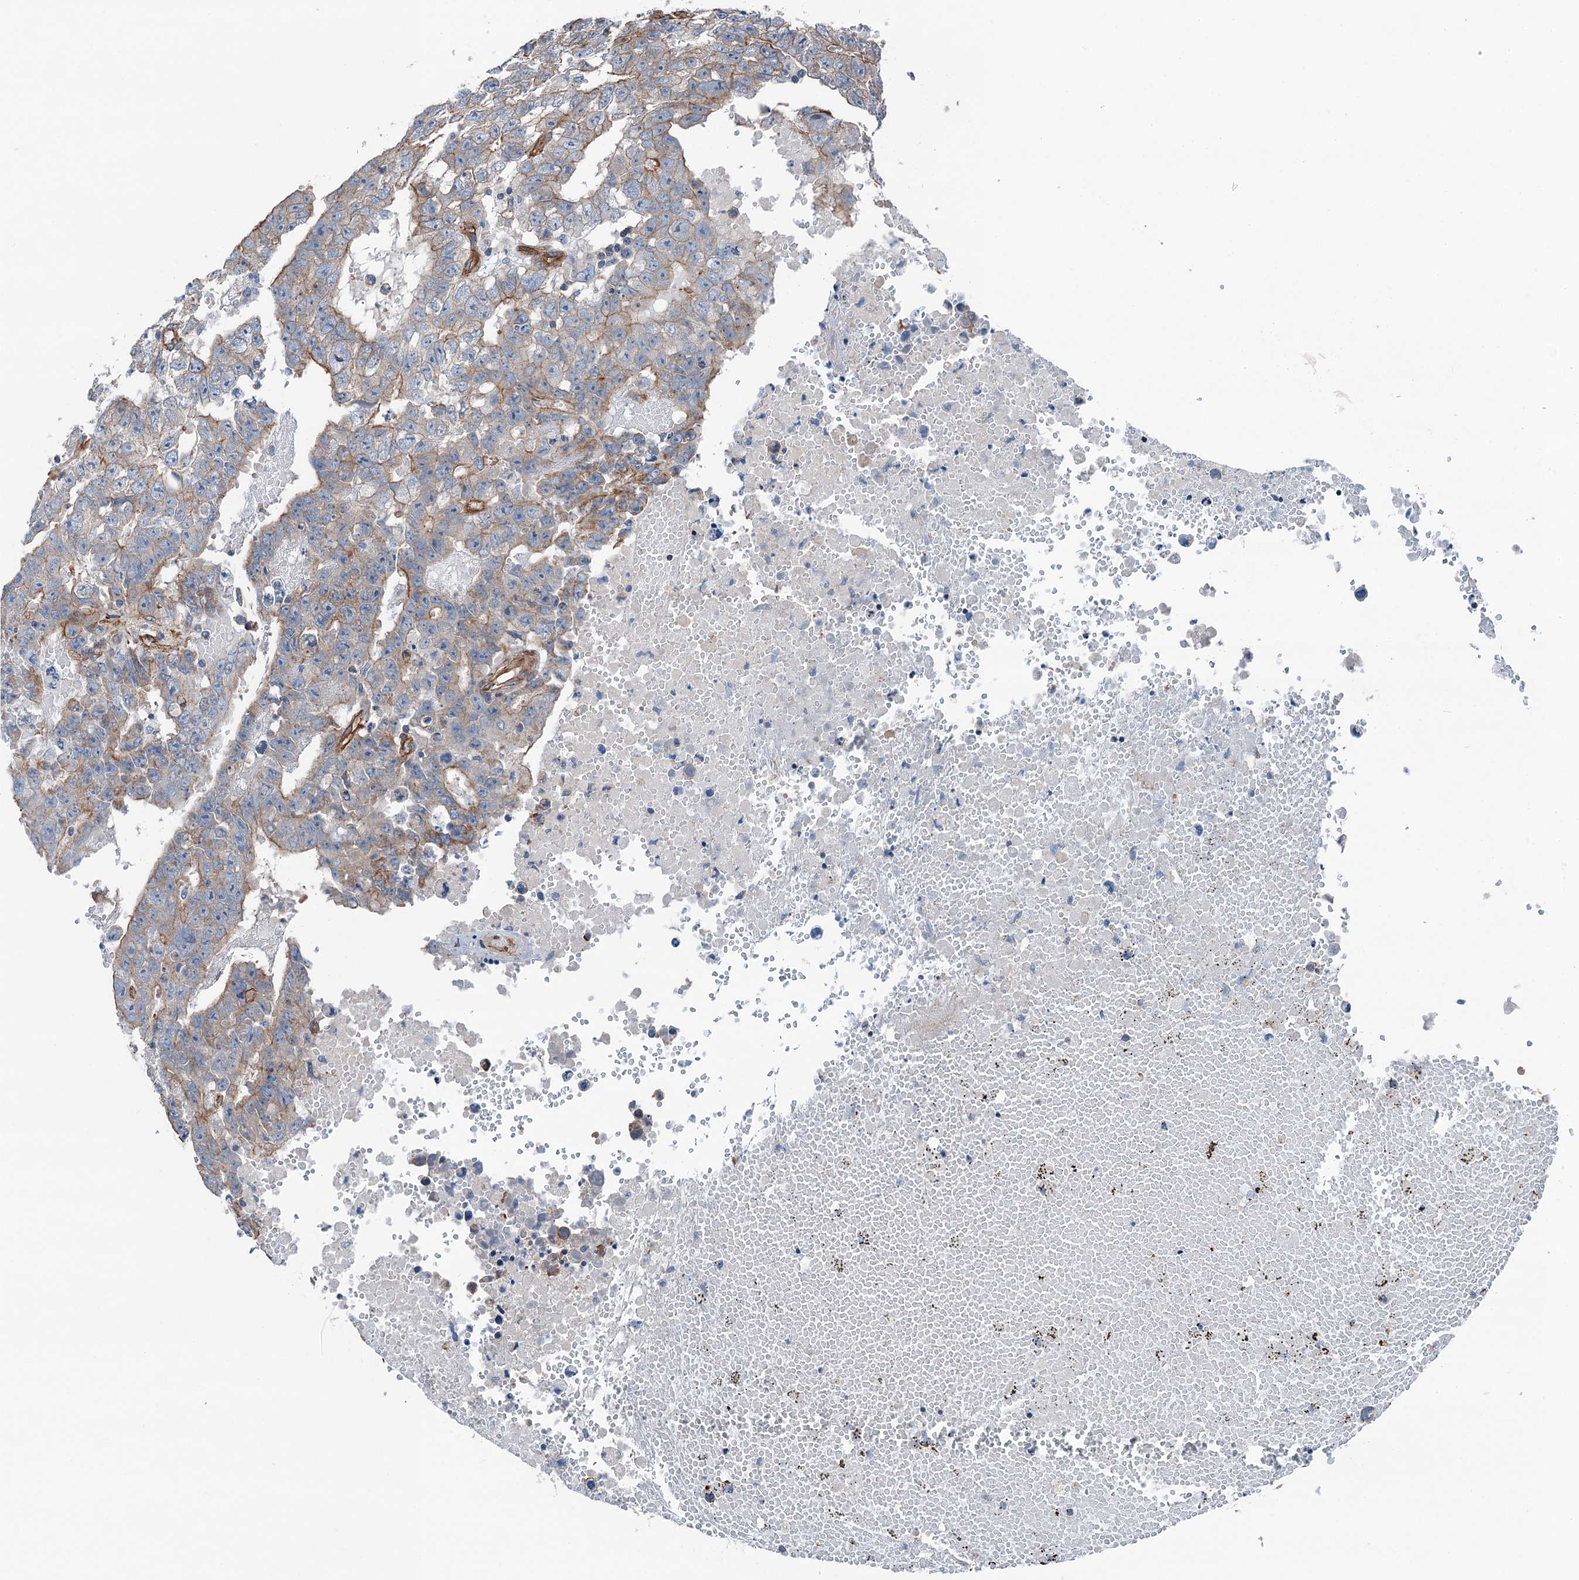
{"staining": {"intensity": "moderate", "quantity": "25%-75%", "location": "cytoplasmic/membranous"}, "tissue": "testis cancer", "cell_type": "Tumor cells", "image_type": "cancer", "snomed": [{"axis": "morphology", "description": "Carcinoma, Embryonal, NOS"}, {"axis": "topography", "description": "Testis"}], "caption": "IHC photomicrograph of neoplastic tissue: human testis cancer (embryonal carcinoma) stained using immunohistochemistry displays medium levels of moderate protein expression localized specifically in the cytoplasmic/membranous of tumor cells, appearing as a cytoplasmic/membranous brown color.", "gene": "NMRAL1", "patient": {"sex": "male", "age": 25}}